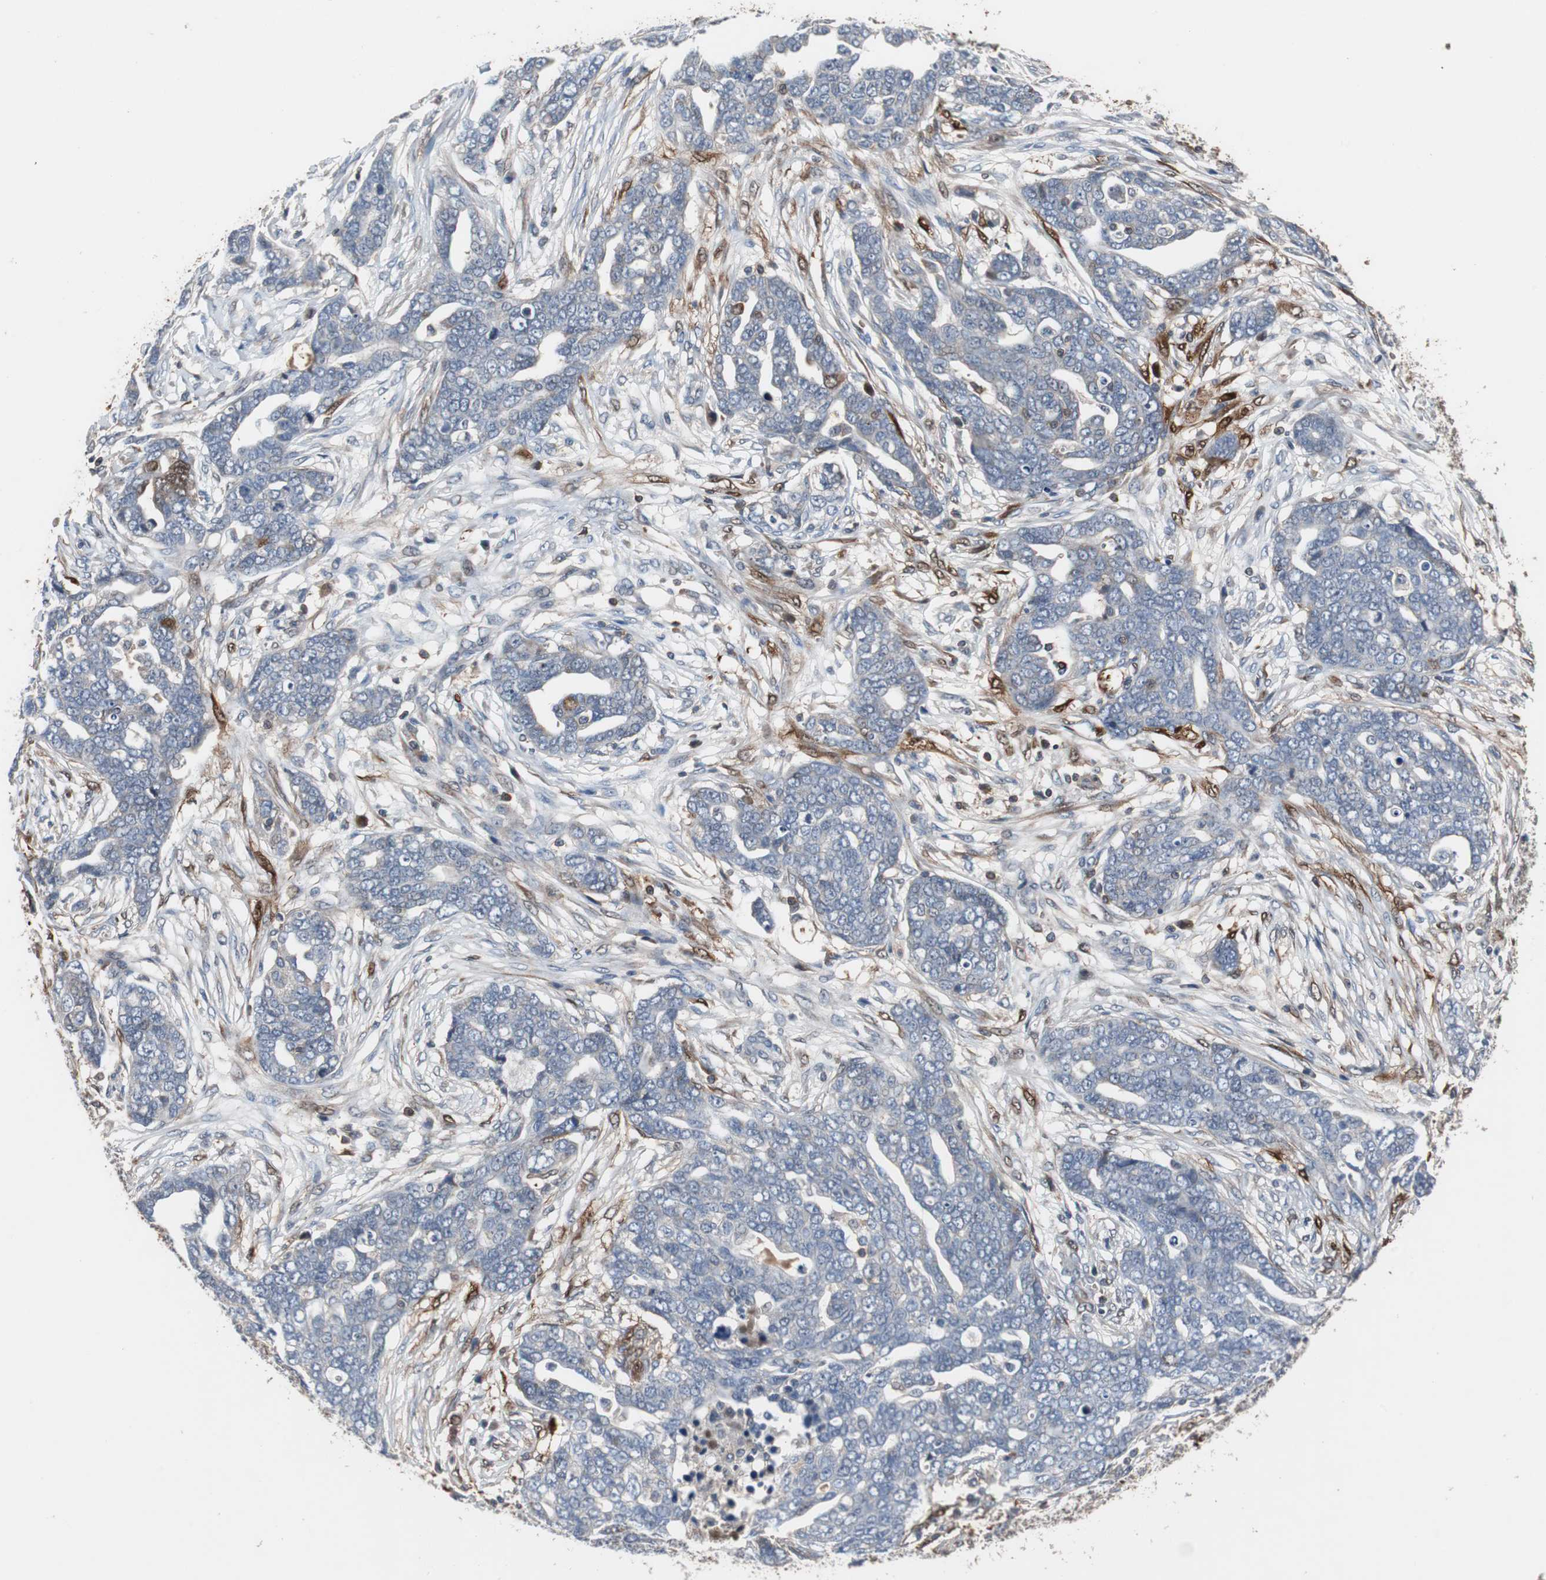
{"staining": {"intensity": "negative", "quantity": "none", "location": "none"}, "tissue": "ovarian cancer", "cell_type": "Tumor cells", "image_type": "cancer", "snomed": [{"axis": "morphology", "description": "Normal tissue, NOS"}, {"axis": "morphology", "description": "Cystadenocarcinoma, serous, NOS"}, {"axis": "topography", "description": "Fallopian tube"}, {"axis": "topography", "description": "Ovary"}], "caption": "A photomicrograph of human ovarian serous cystadenocarcinoma is negative for staining in tumor cells.", "gene": "CALB2", "patient": {"sex": "female", "age": 56}}